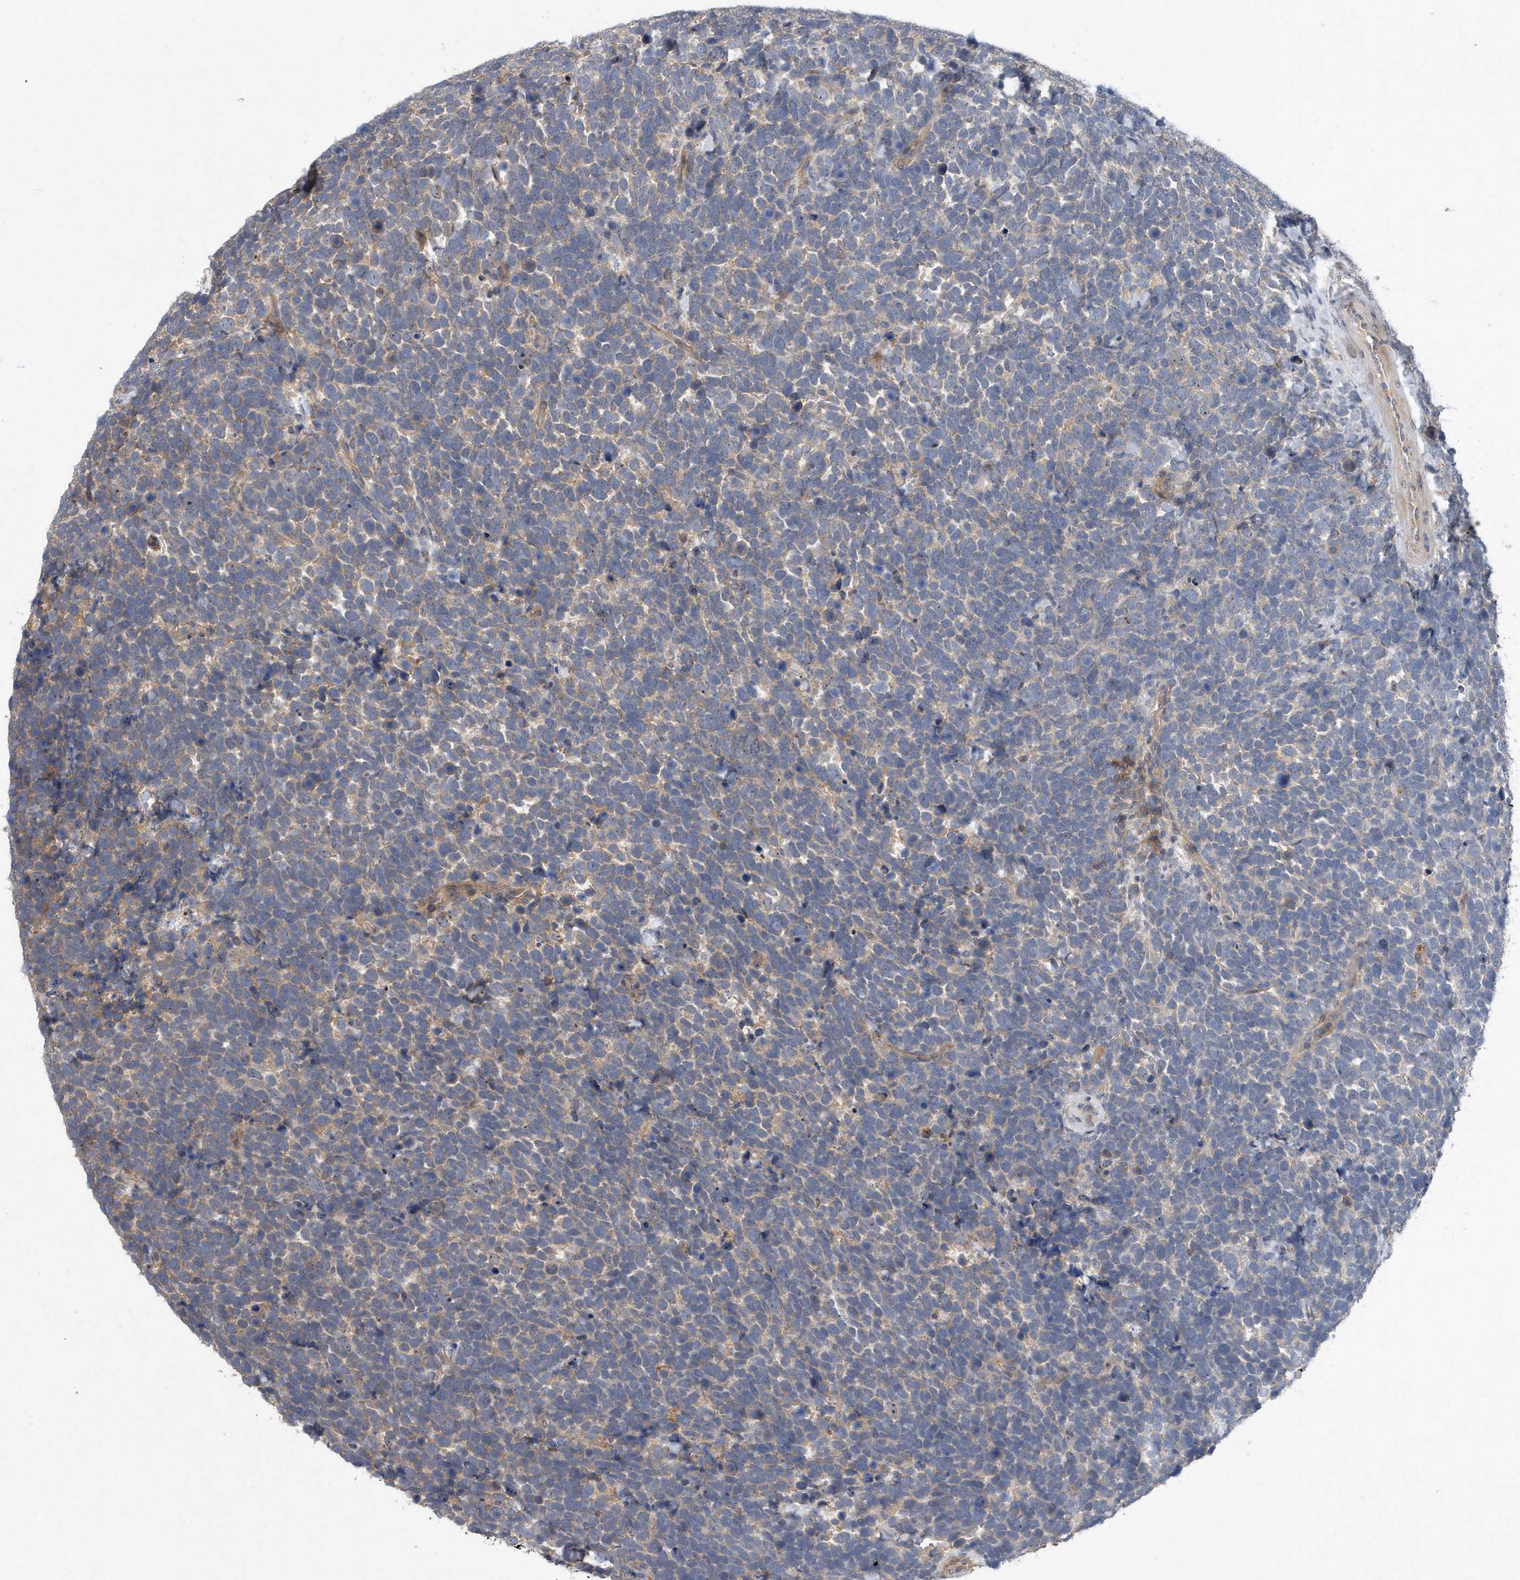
{"staining": {"intensity": "weak", "quantity": ">75%", "location": "cytoplasmic/membranous"}, "tissue": "urothelial cancer", "cell_type": "Tumor cells", "image_type": "cancer", "snomed": [{"axis": "morphology", "description": "Urothelial carcinoma, High grade"}, {"axis": "topography", "description": "Urinary bladder"}], "caption": "Protein expression analysis of urothelial cancer reveals weak cytoplasmic/membranous positivity in about >75% of tumor cells.", "gene": "PGBD2", "patient": {"sex": "female", "age": 82}}